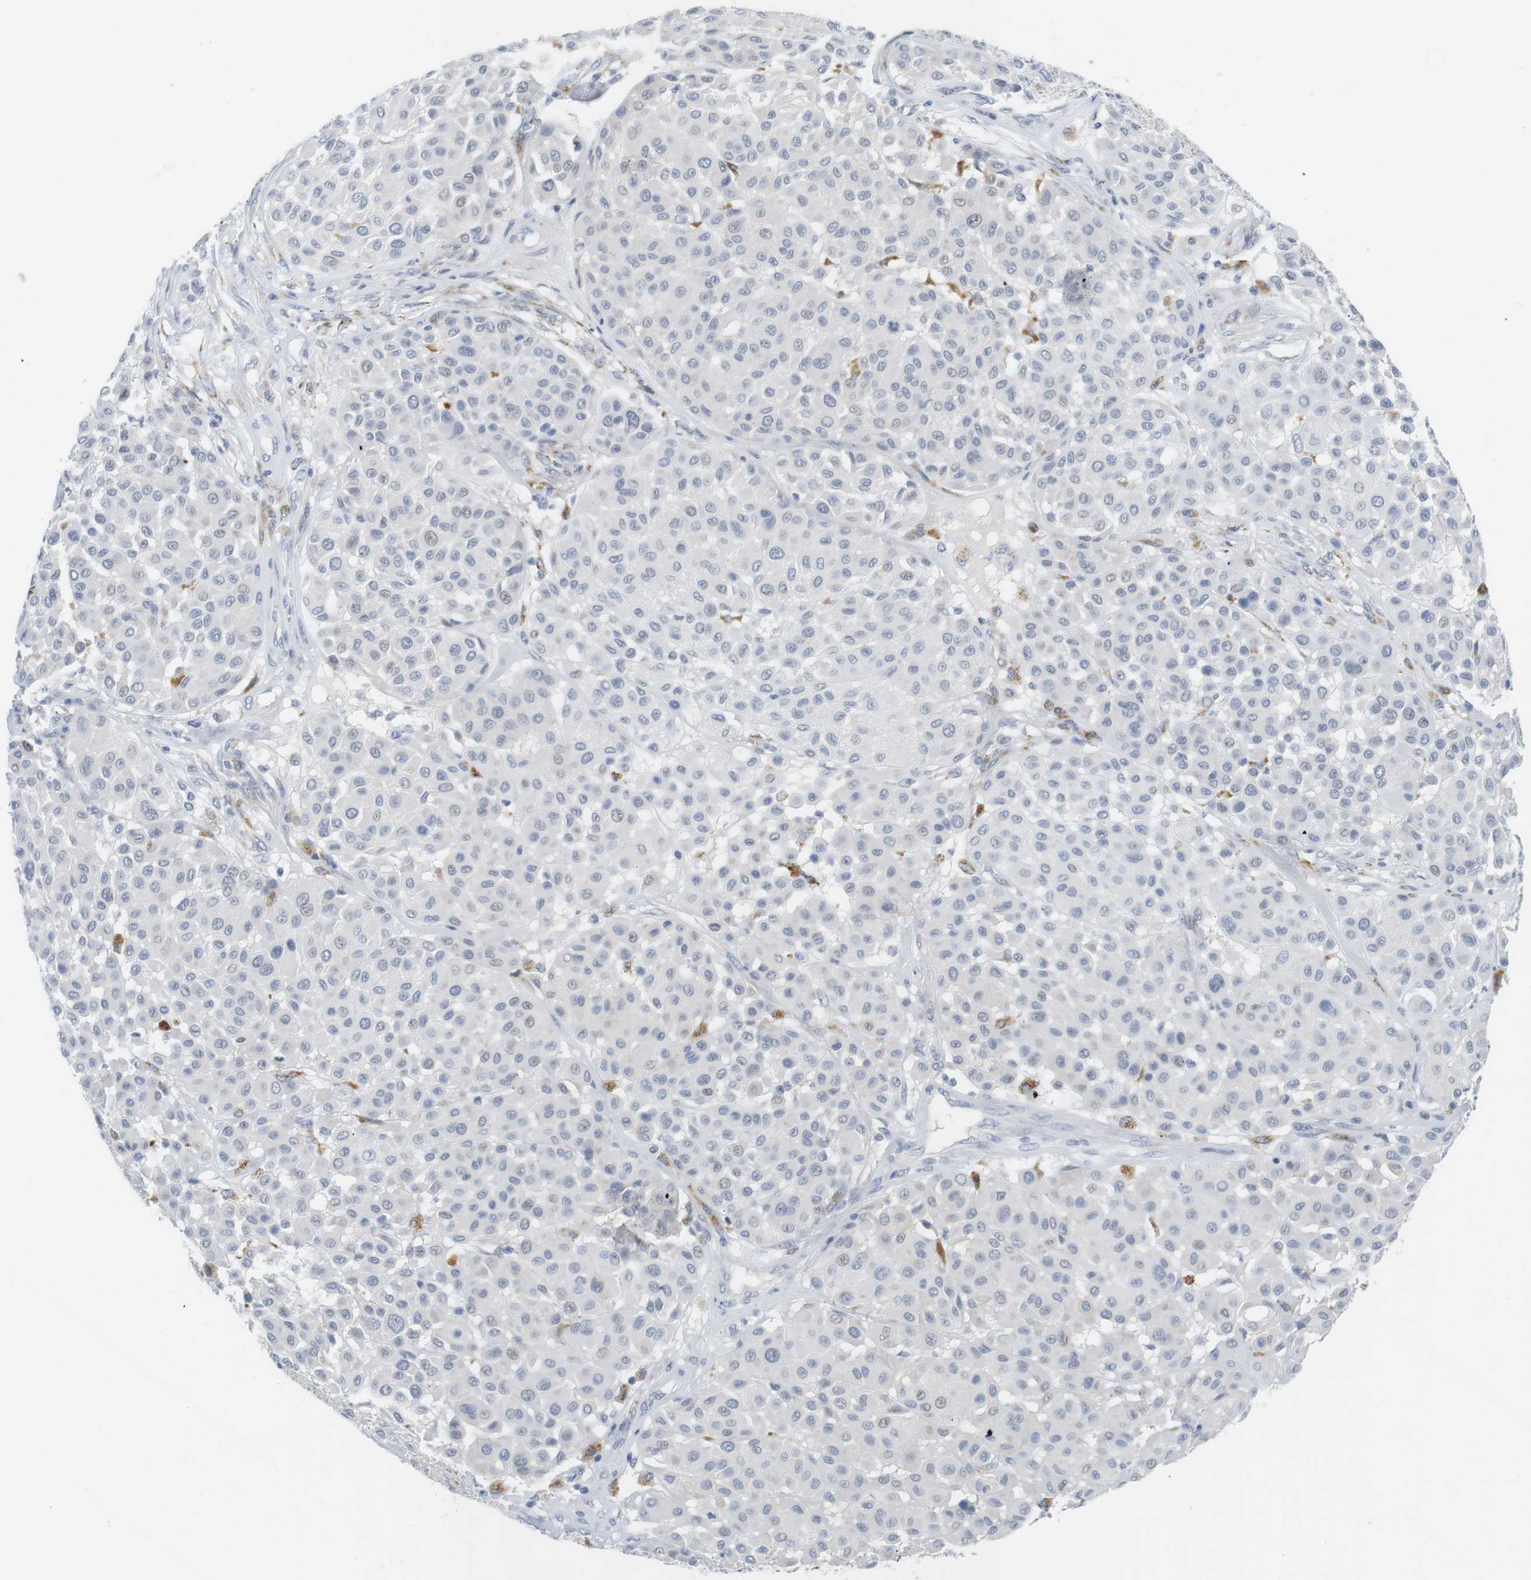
{"staining": {"intensity": "negative", "quantity": "none", "location": "none"}, "tissue": "melanoma", "cell_type": "Tumor cells", "image_type": "cancer", "snomed": [{"axis": "morphology", "description": "Malignant melanoma, Metastatic site"}, {"axis": "topography", "description": "Soft tissue"}], "caption": "Tumor cells are negative for brown protein staining in melanoma.", "gene": "YIPF1", "patient": {"sex": "male", "age": 41}}